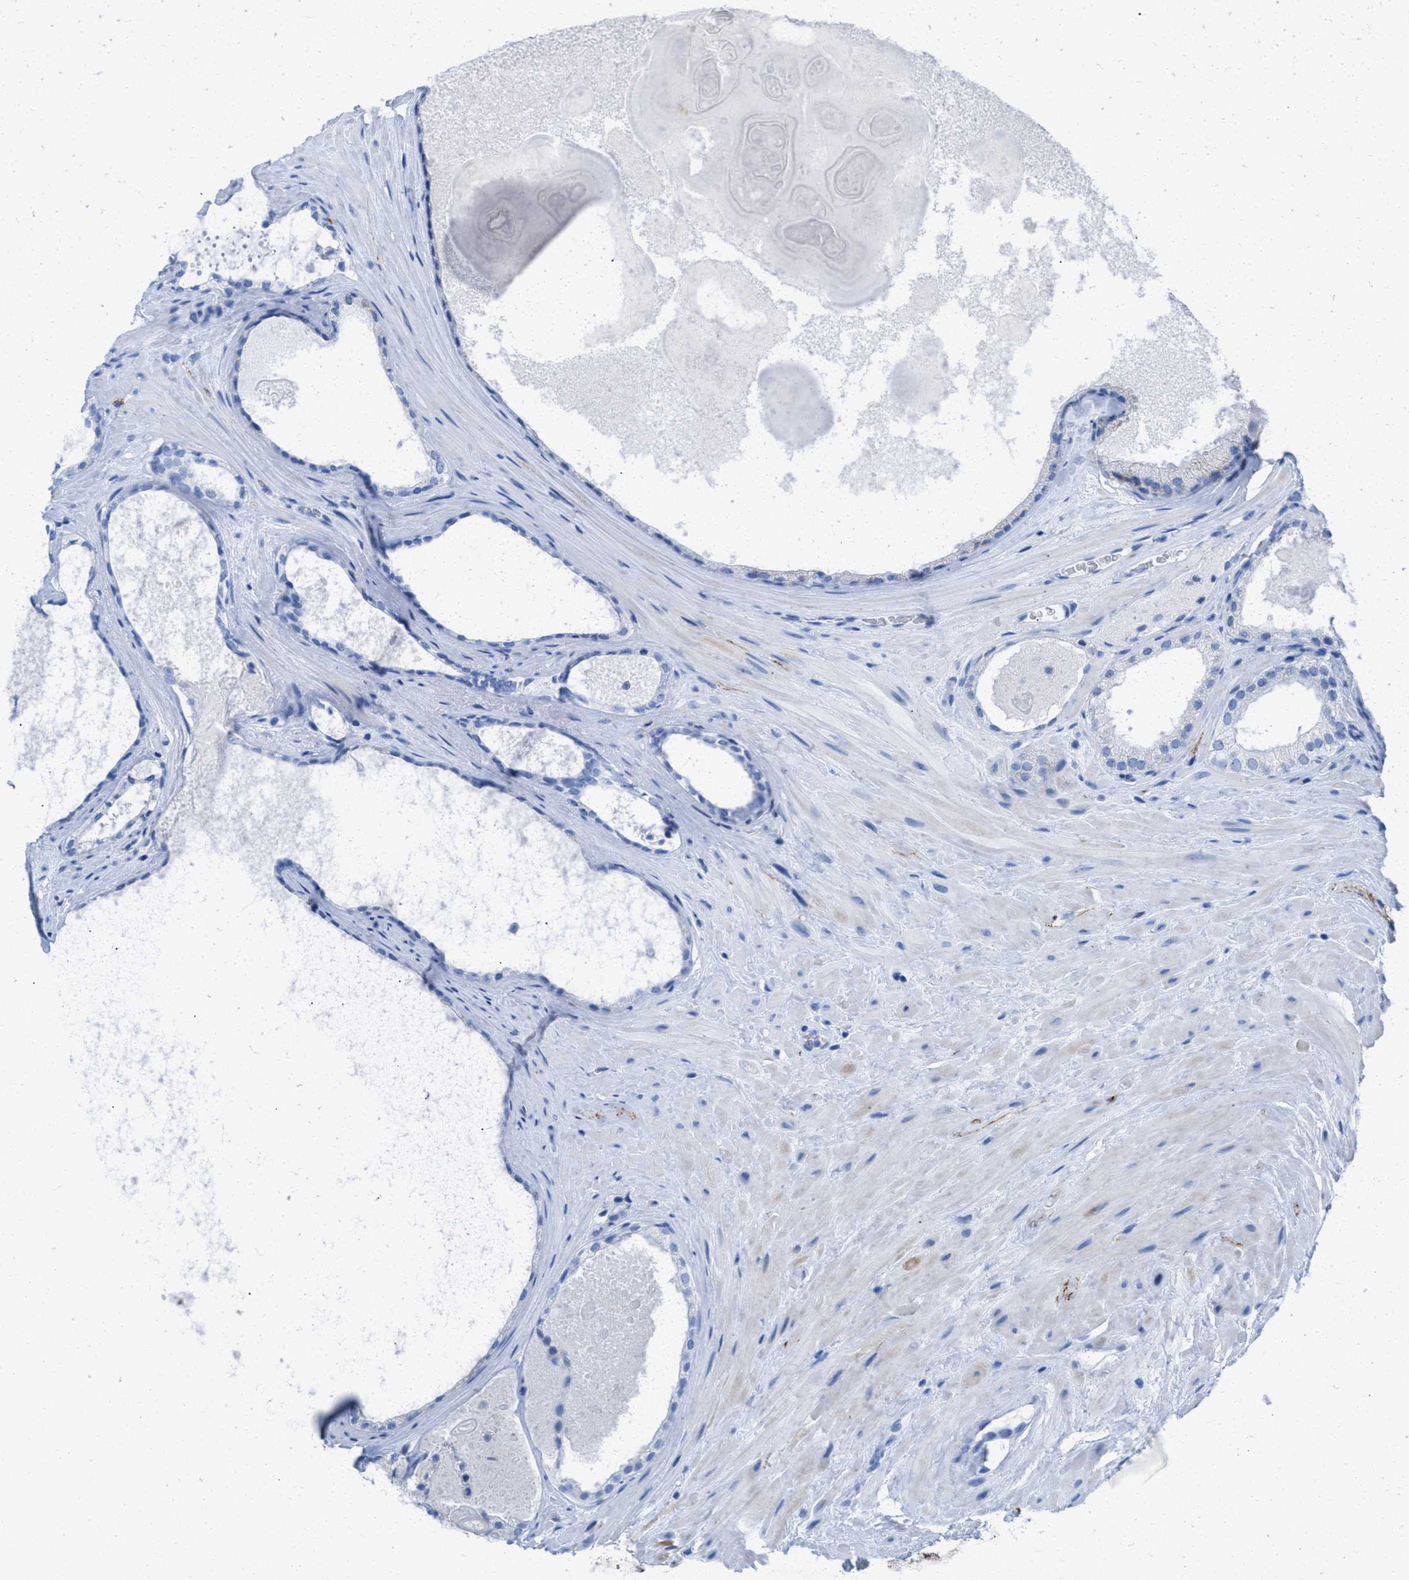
{"staining": {"intensity": "moderate", "quantity": "<25%", "location": "cytoplasmic/membranous"}, "tissue": "prostate cancer", "cell_type": "Tumor cells", "image_type": "cancer", "snomed": [{"axis": "morphology", "description": "Adenocarcinoma, Low grade"}, {"axis": "topography", "description": "Prostate"}], "caption": "Immunohistochemical staining of human prostate cancer reveals low levels of moderate cytoplasmic/membranous positivity in approximately <25% of tumor cells. (DAB = brown stain, brightfield microscopy at high magnification).", "gene": "ANKFN1", "patient": {"sex": "male", "age": 65}}